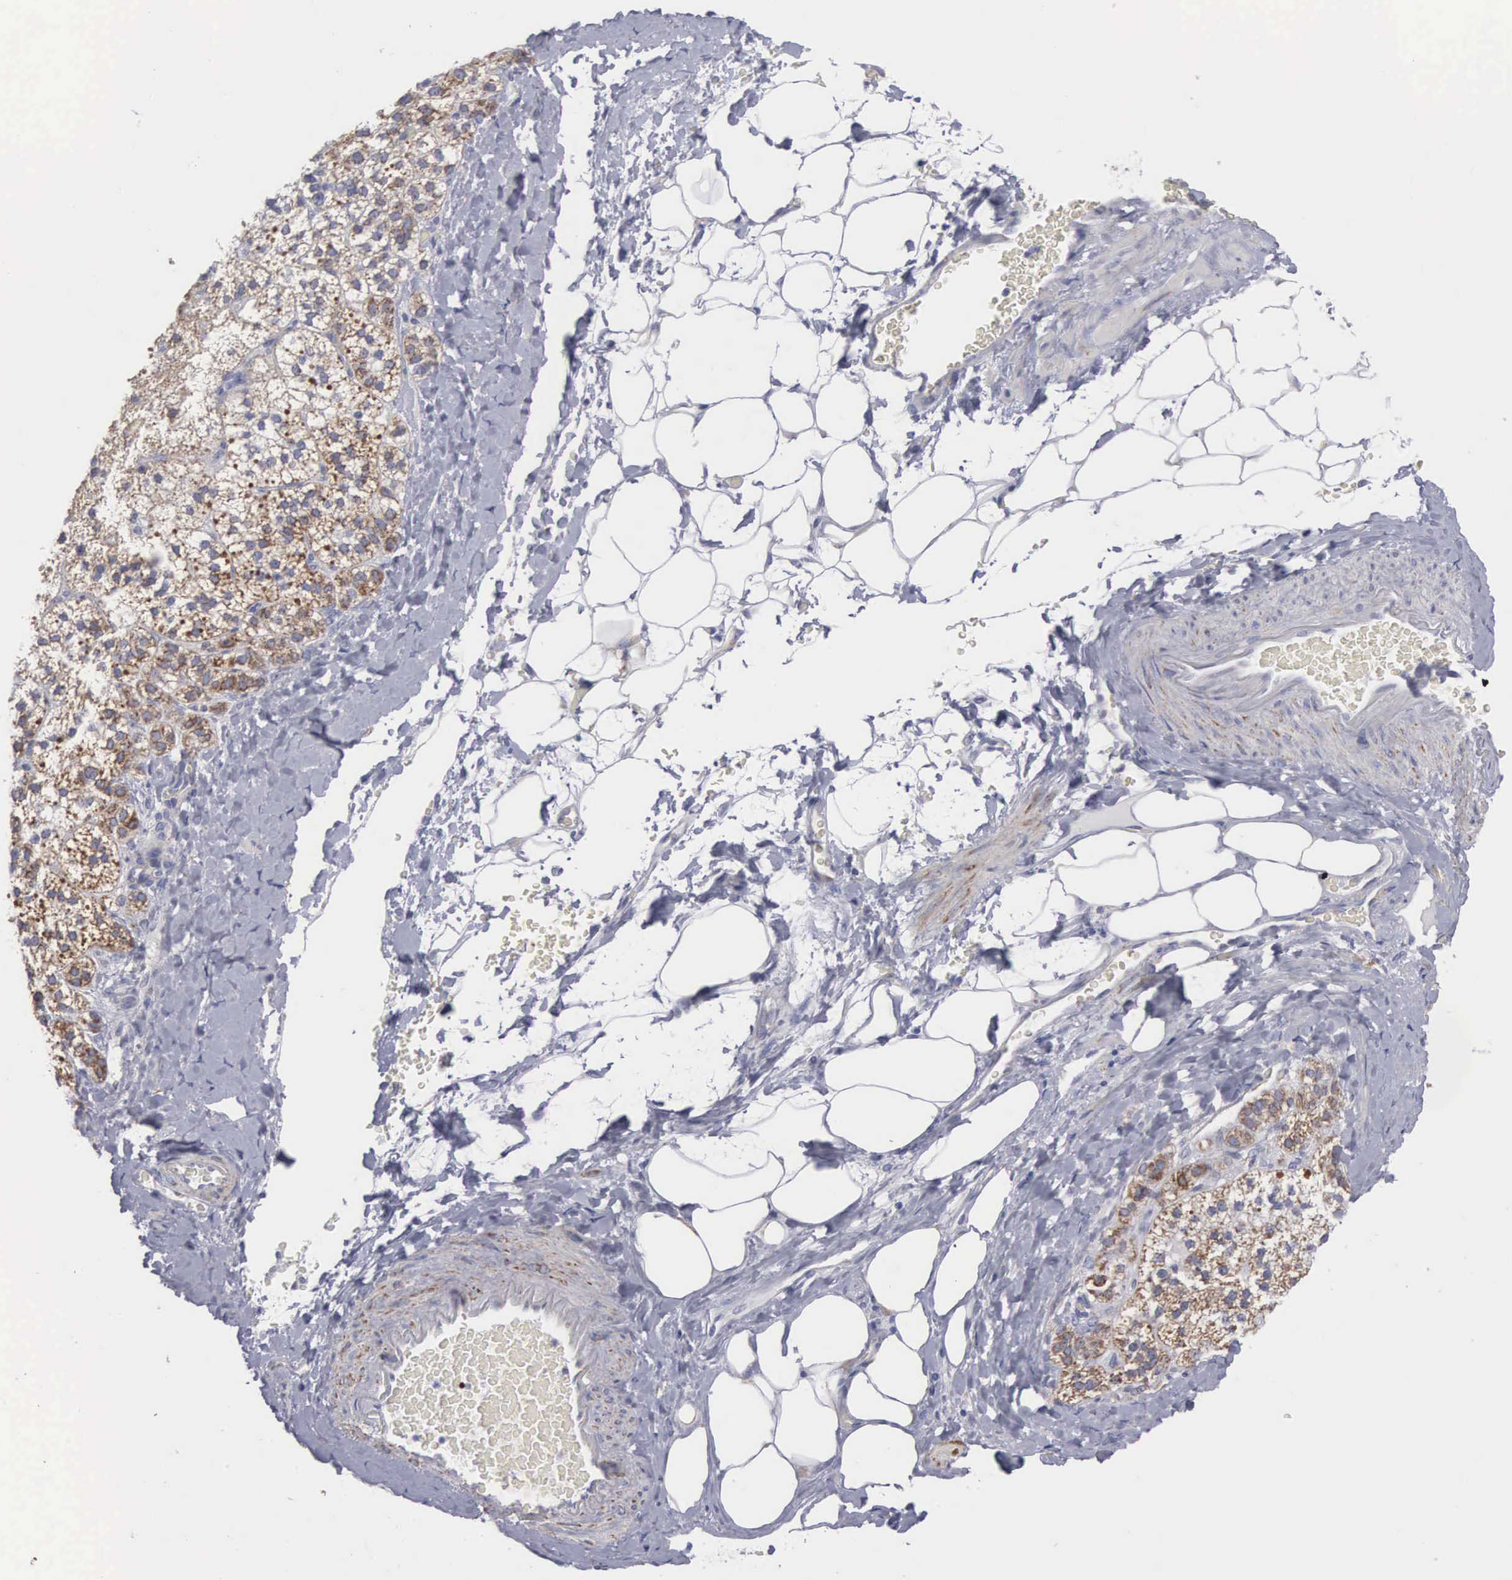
{"staining": {"intensity": "moderate", "quantity": ">75%", "location": "cytoplasmic/membranous"}, "tissue": "adrenal gland", "cell_type": "Glandular cells", "image_type": "normal", "snomed": [{"axis": "morphology", "description": "Normal tissue, NOS"}, {"axis": "topography", "description": "Adrenal gland"}], "caption": "IHC of benign adrenal gland demonstrates medium levels of moderate cytoplasmic/membranous positivity in about >75% of glandular cells.", "gene": "APOOL", "patient": {"sex": "male", "age": 53}}